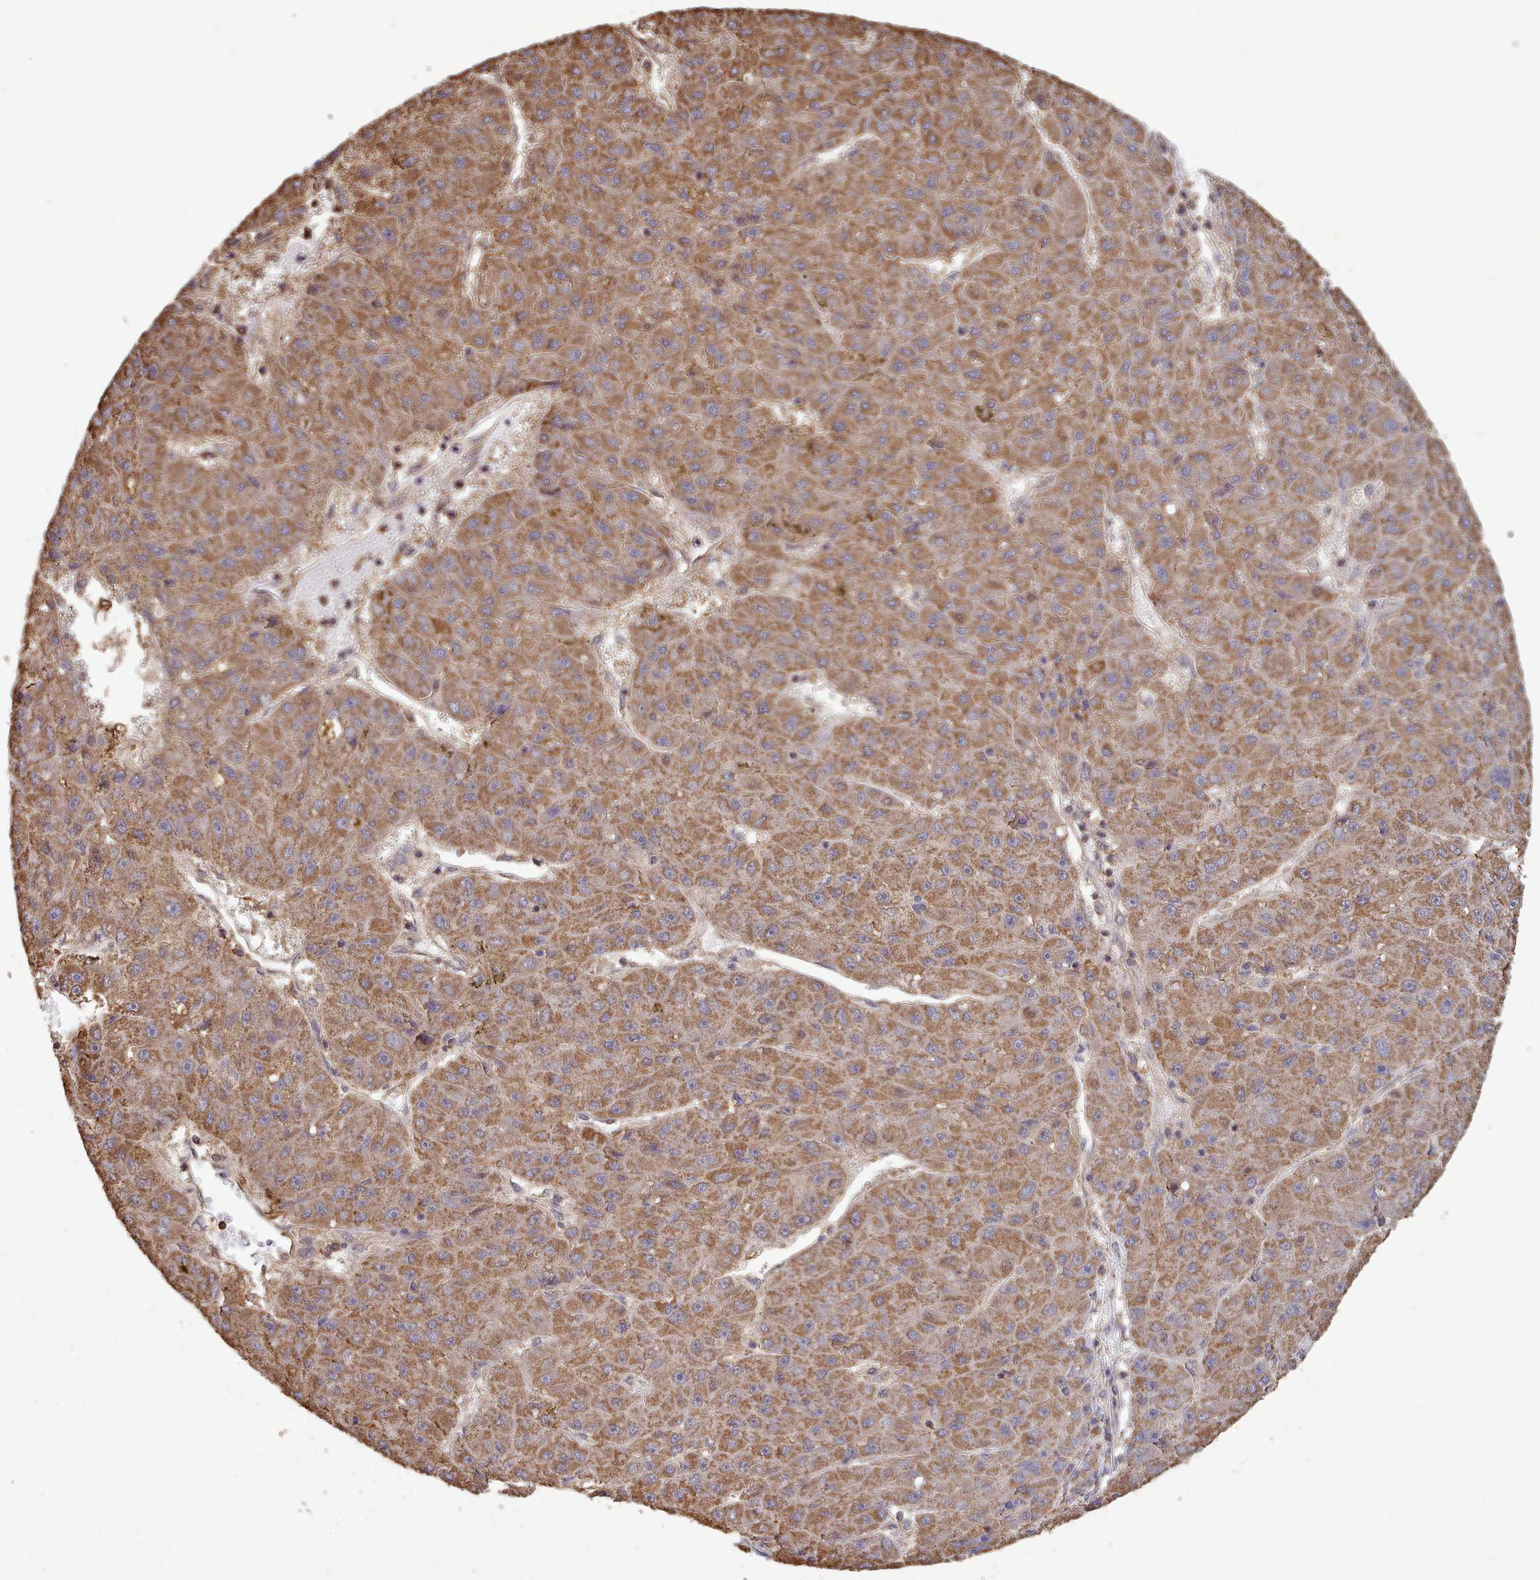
{"staining": {"intensity": "strong", "quantity": ">75%", "location": "cytoplasmic/membranous"}, "tissue": "liver cancer", "cell_type": "Tumor cells", "image_type": "cancer", "snomed": [{"axis": "morphology", "description": "Carcinoma, Hepatocellular, NOS"}, {"axis": "topography", "description": "Liver"}], "caption": "Human hepatocellular carcinoma (liver) stained with a brown dye demonstrates strong cytoplasmic/membranous positive positivity in about >75% of tumor cells.", "gene": "METRN", "patient": {"sex": "male", "age": 67}}